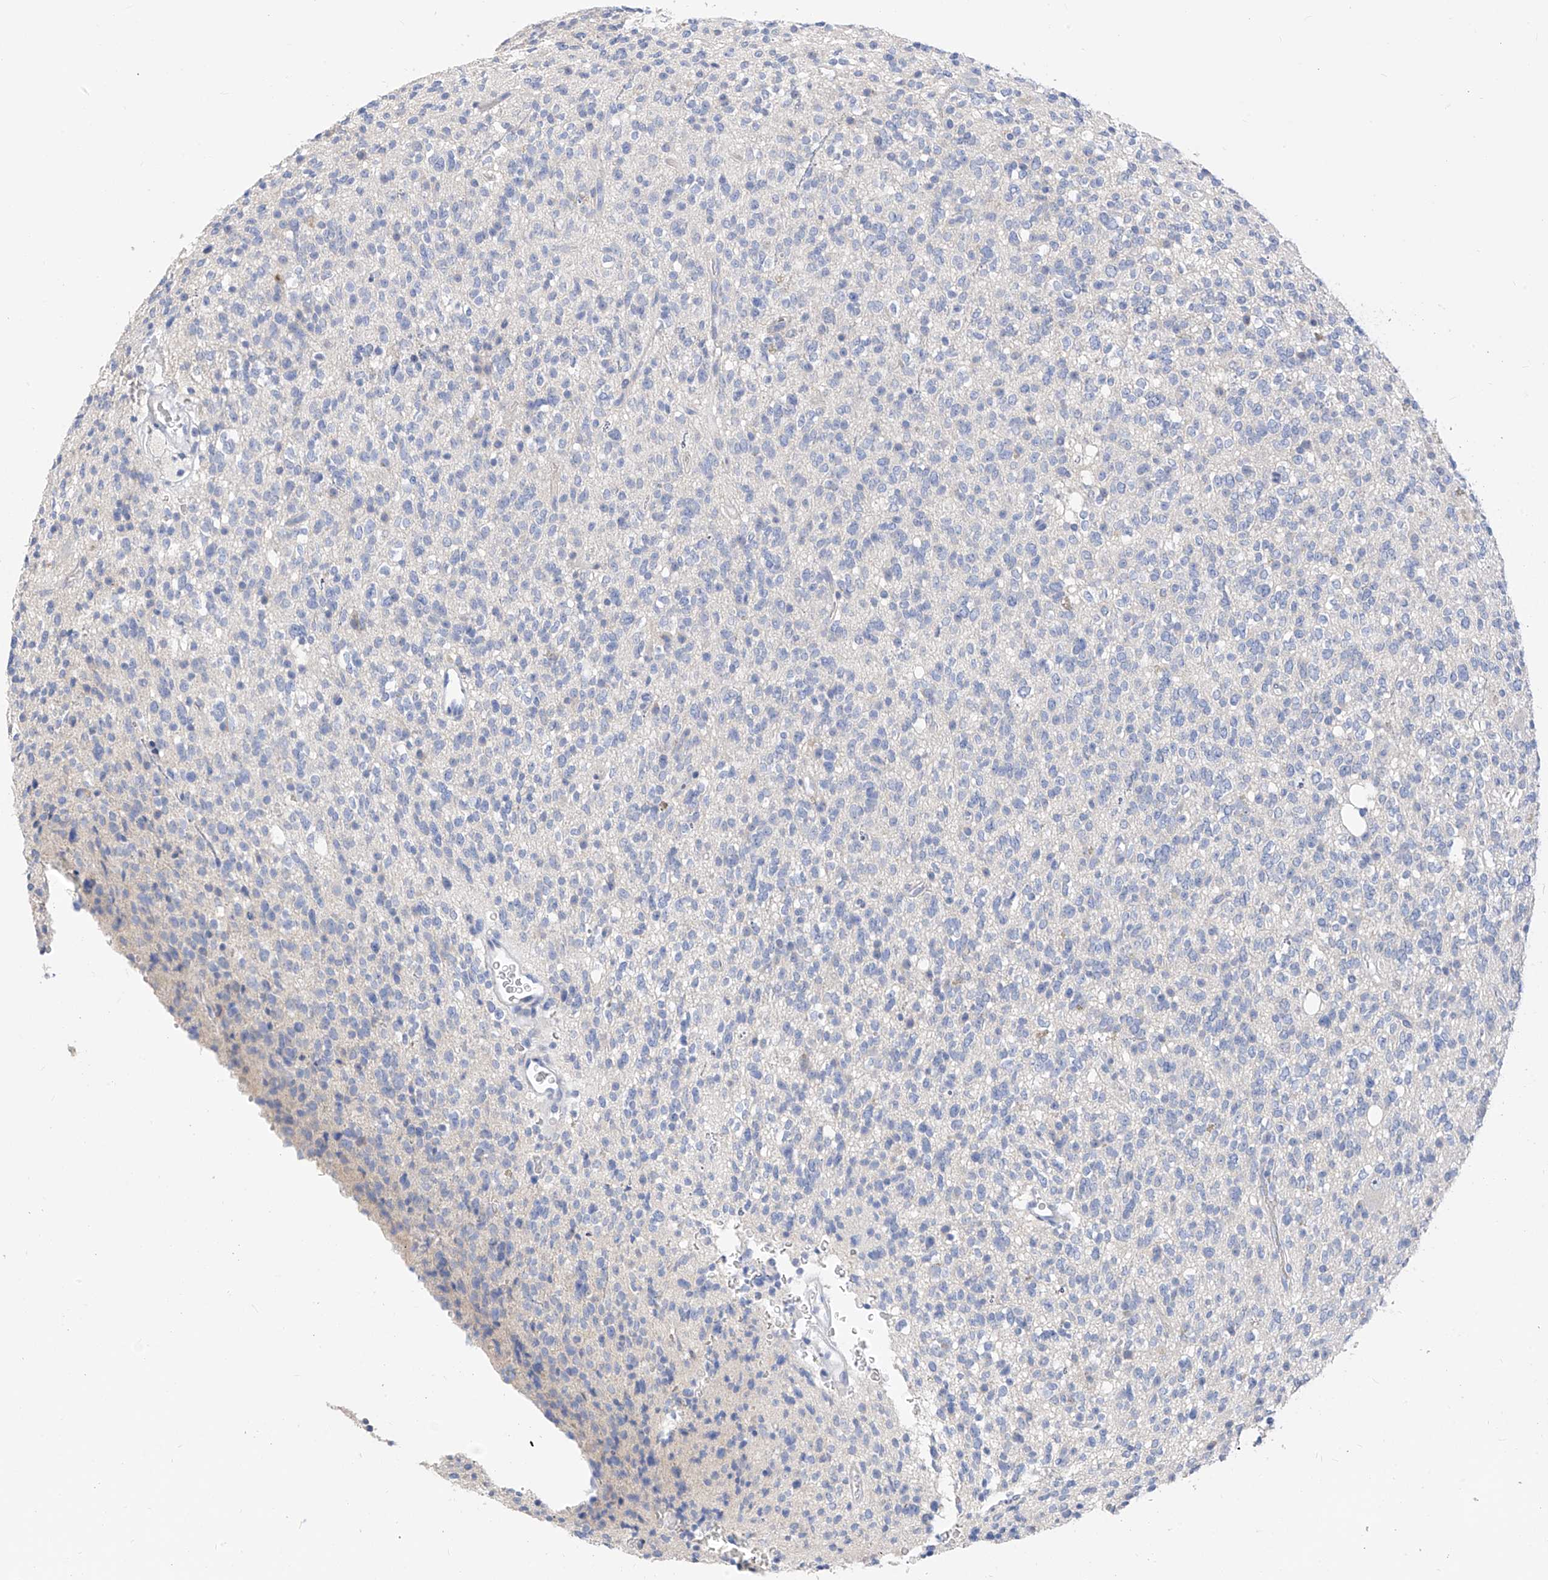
{"staining": {"intensity": "negative", "quantity": "none", "location": "none"}, "tissue": "glioma", "cell_type": "Tumor cells", "image_type": "cancer", "snomed": [{"axis": "morphology", "description": "Glioma, malignant, High grade"}, {"axis": "topography", "description": "Brain"}], "caption": "This is an immunohistochemistry (IHC) photomicrograph of glioma. There is no staining in tumor cells.", "gene": "ZZEF1", "patient": {"sex": "male", "age": 34}}